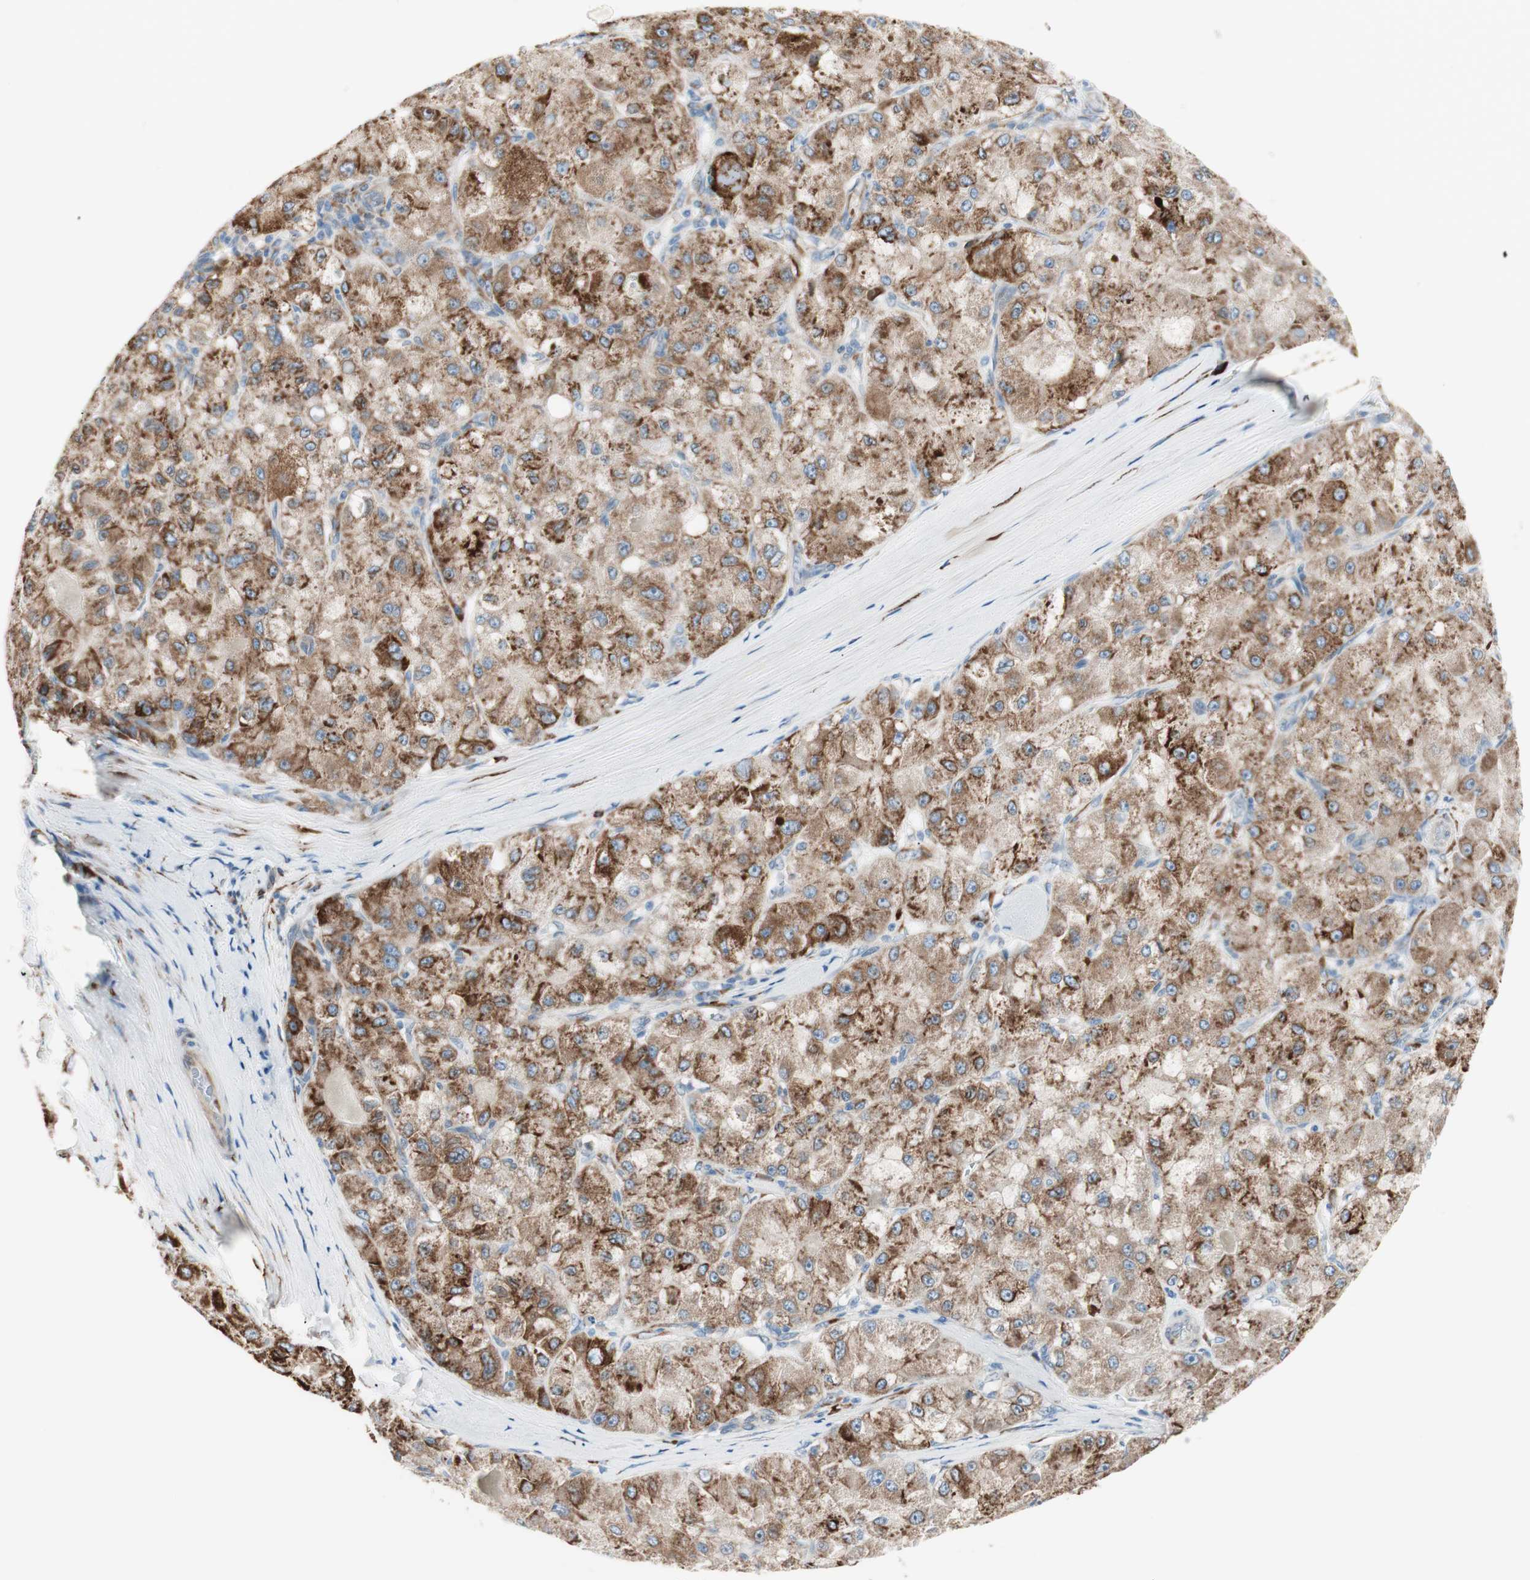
{"staining": {"intensity": "strong", "quantity": ">75%", "location": "cytoplasmic/membranous"}, "tissue": "liver cancer", "cell_type": "Tumor cells", "image_type": "cancer", "snomed": [{"axis": "morphology", "description": "Carcinoma, Hepatocellular, NOS"}, {"axis": "topography", "description": "Liver"}], "caption": "Immunohistochemistry (DAB) staining of hepatocellular carcinoma (liver) shows strong cytoplasmic/membranous protein staining in approximately >75% of tumor cells. (DAB IHC with brightfield microscopy, high magnification).", "gene": "P4HTM", "patient": {"sex": "male", "age": 80}}